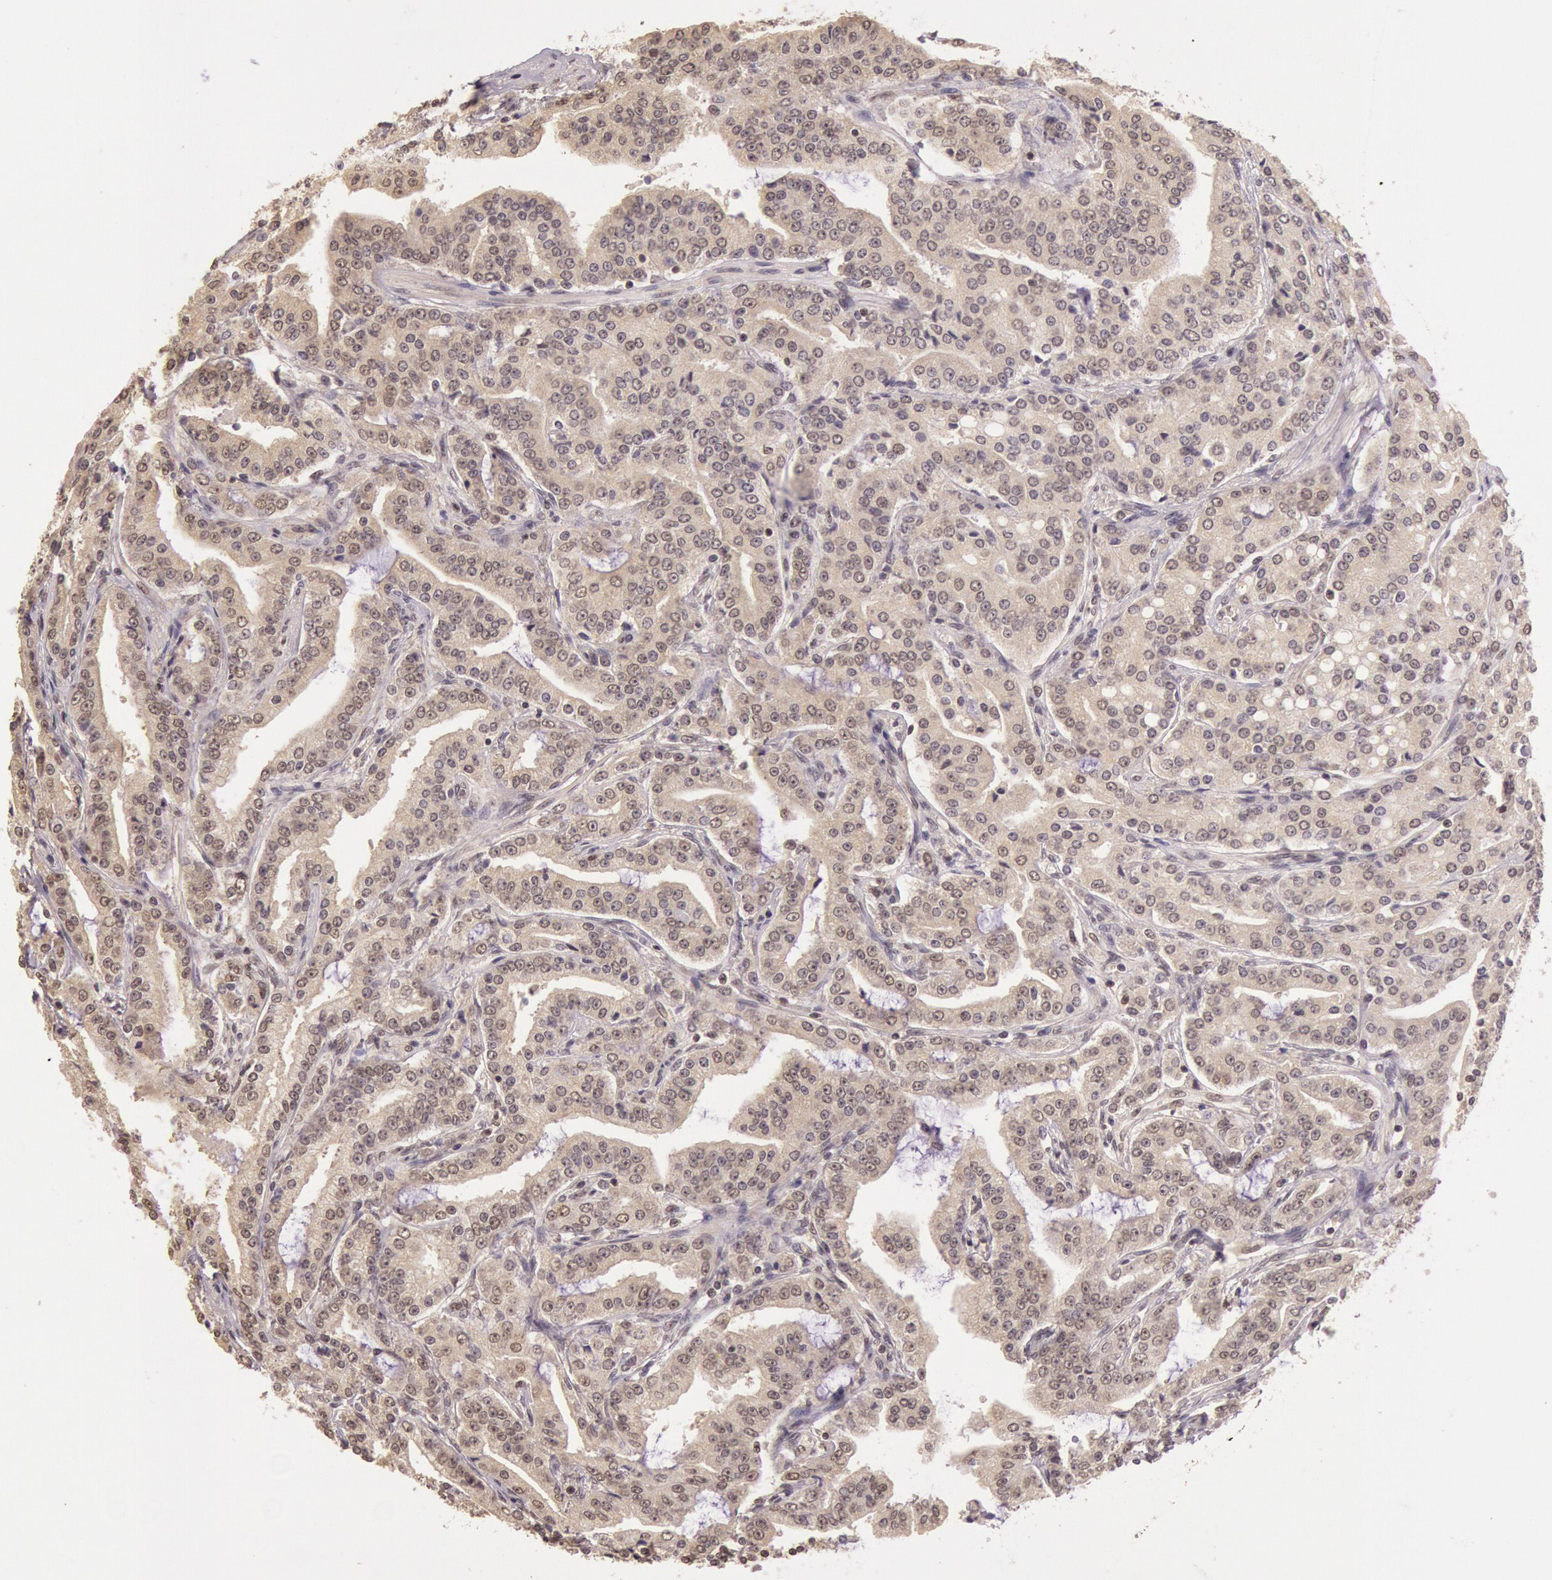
{"staining": {"intensity": "weak", "quantity": "25%-75%", "location": "cytoplasmic/membranous"}, "tissue": "prostate cancer", "cell_type": "Tumor cells", "image_type": "cancer", "snomed": [{"axis": "morphology", "description": "Adenocarcinoma, Medium grade"}, {"axis": "topography", "description": "Prostate"}], "caption": "An IHC histopathology image of tumor tissue is shown. Protein staining in brown labels weak cytoplasmic/membranous positivity in prostate medium-grade adenocarcinoma within tumor cells. (Brightfield microscopy of DAB IHC at high magnification).", "gene": "RTL10", "patient": {"sex": "male", "age": 72}}